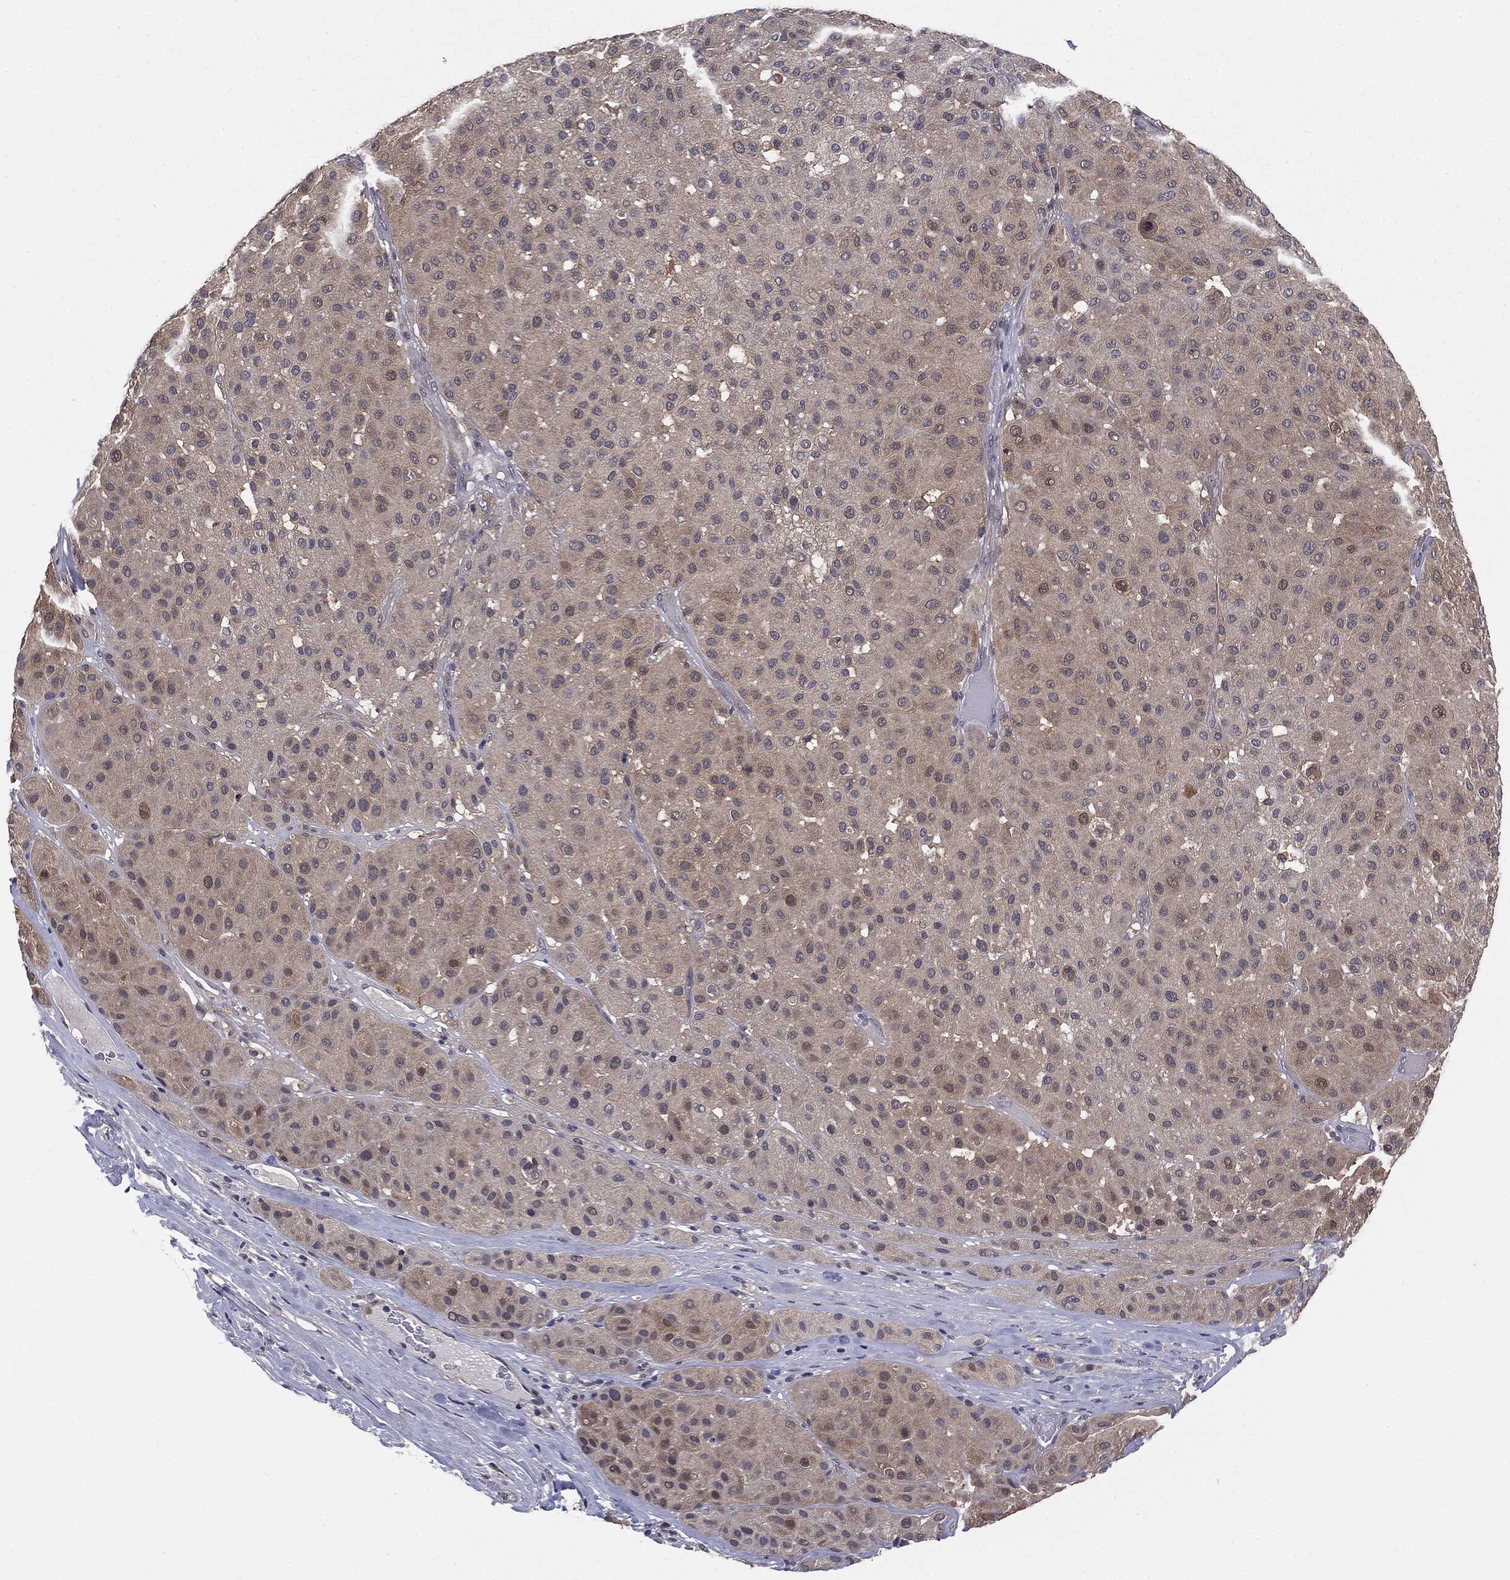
{"staining": {"intensity": "negative", "quantity": "none", "location": "none"}, "tissue": "melanoma", "cell_type": "Tumor cells", "image_type": "cancer", "snomed": [{"axis": "morphology", "description": "Malignant melanoma, Metastatic site"}, {"axis": "topography", "description": "Smooth muscle"}], "caption": "Immunohistochemistry micrograph of malignant melanoma (metastatic site) stained for a protein (brown), which reveals no expression in tumor cells. (DAB (3,3'-diaminobenzidine) immunohistochemistry (IHC) visualized using brightfield microscopy, high magnification).", "gene": "KRT7", "patient": {"sex": "male", "age": 41}}